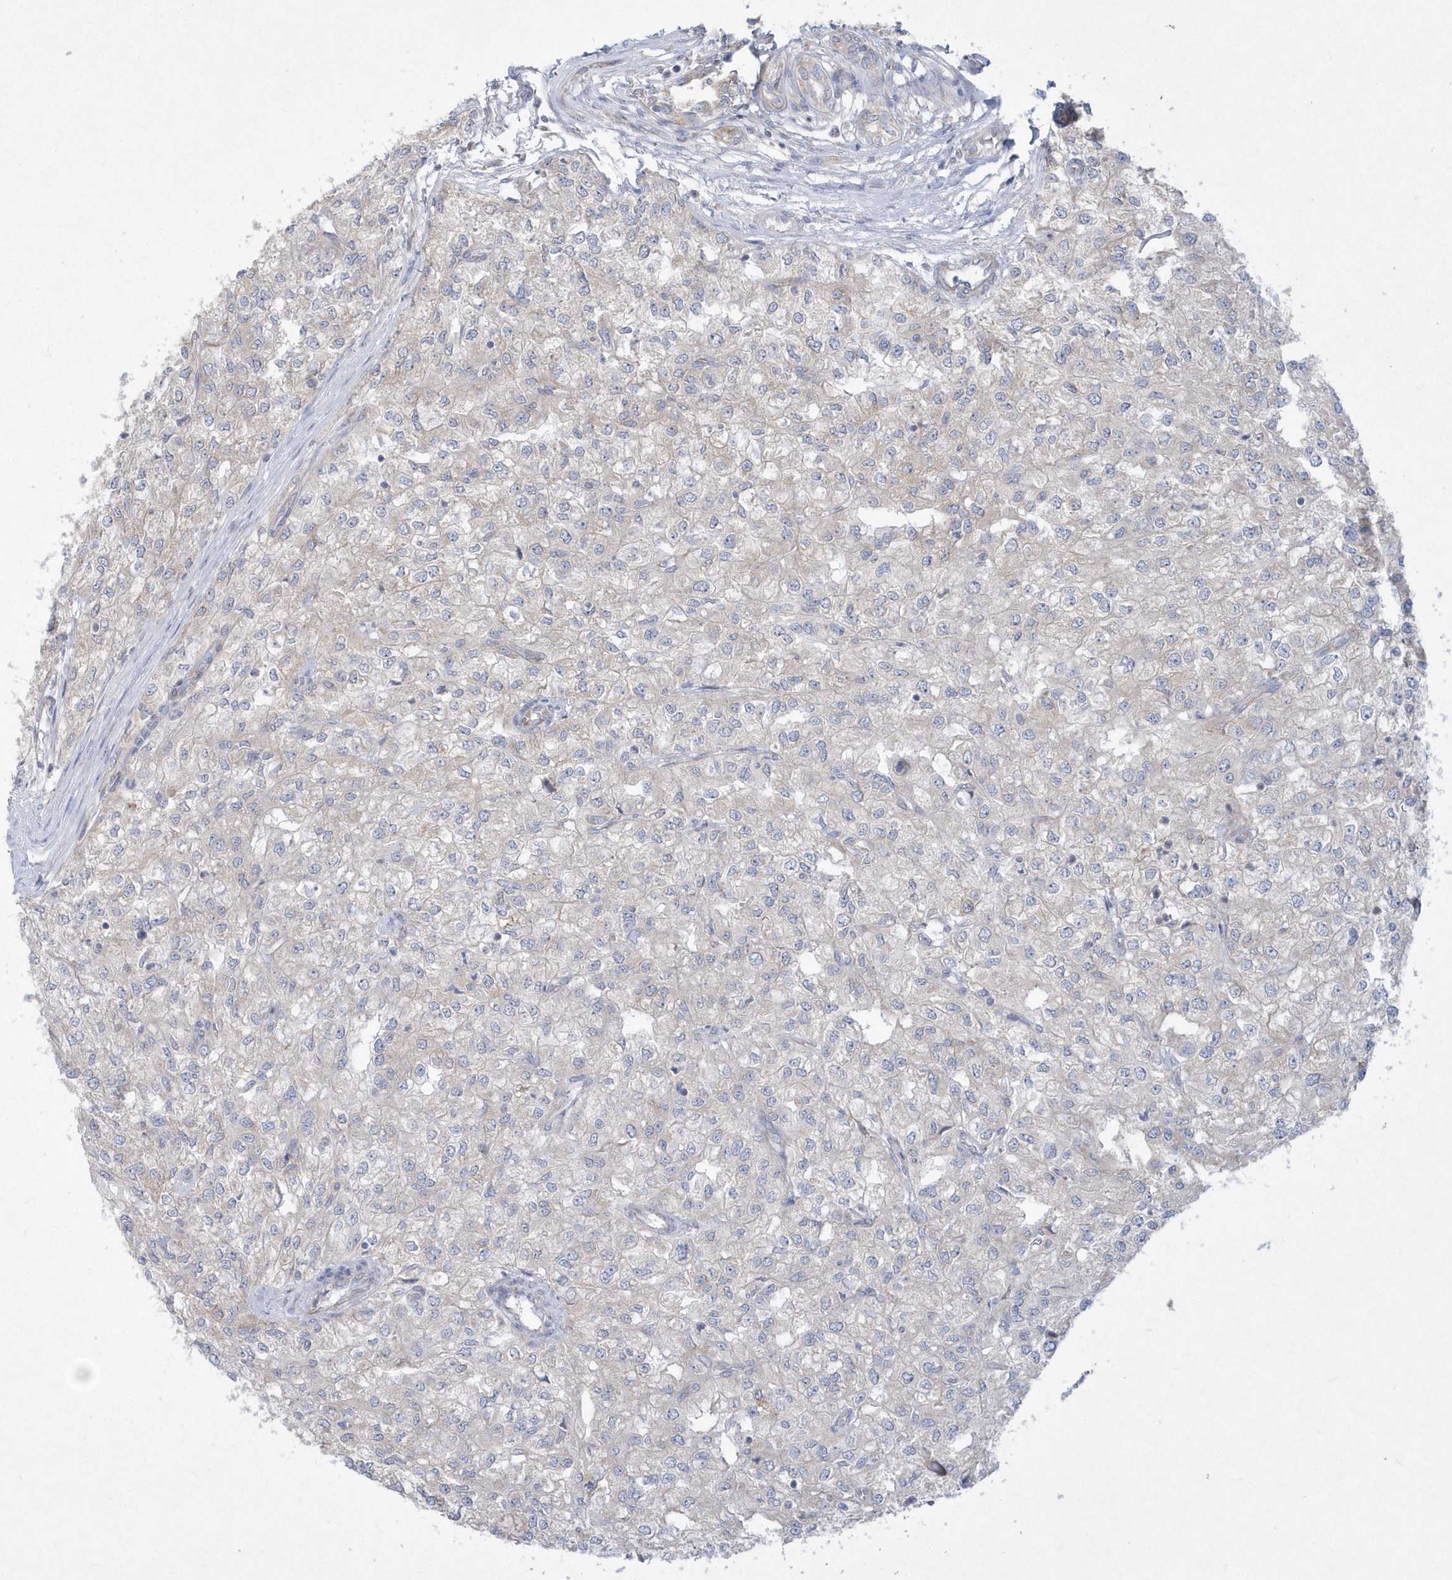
{"staining": {"intensity": "negative", "quantity": "none", "location": "none"}, "tissue": "renal cancer", "cell_type": "Tumor cells", "image_type": "cancer", "snomed": [{"axis": "morphology", "description": "Adenocarcinoma, NOS"}, {"axis": "topography", "description": "Kidney"}], "caption": "Renal cancer (adenocarcinoma) was stained to show a protein in brown. There is no significant staining in tumor cells. (DAB immunohistochemistry (IHC) visualized using brightfield microscopy, high magnification).", "gene": "DGAT1", "patient": {"sex": "female", "age": 54}}